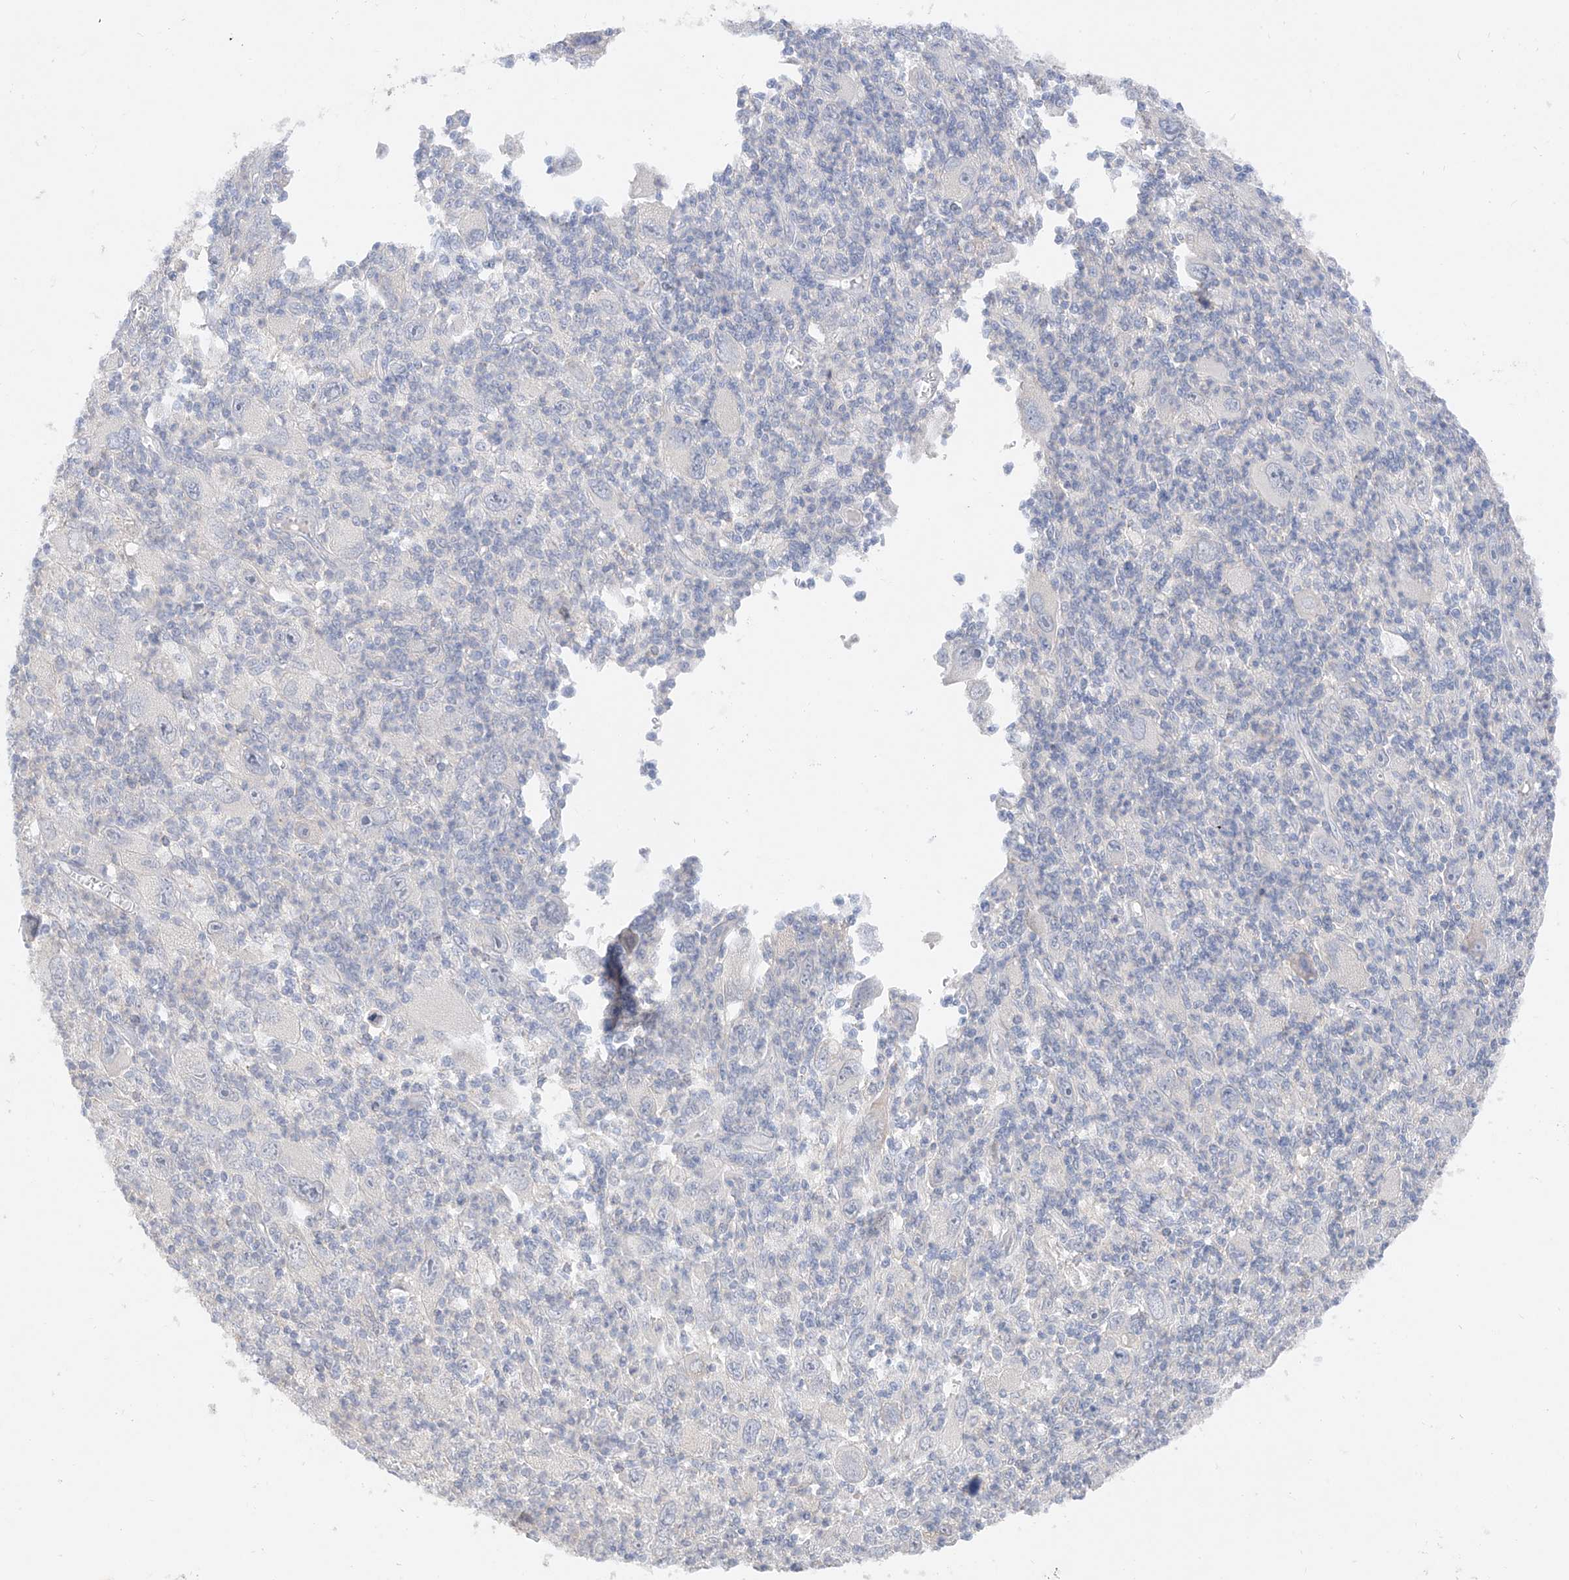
{"staining": {"intensity": "negative", "quantity": "none", "location": "none"}, "tissue": "melanoma", "cell_type": "Tumor cells", "image_type": "cancer", "snomed": [{"axis": "morphology", "description": "Malignant melanoma, Metastatic site"}, {"axis": "topography", "description": "Skin"}], "caption": "Immunohistochemistry (IHC) histopathology image of human melanoma stained for a protein (brown), which displays no positivity in tumor cells.", "gene": "FUCA2", "patient": {"sex": "female", "age": 56}}